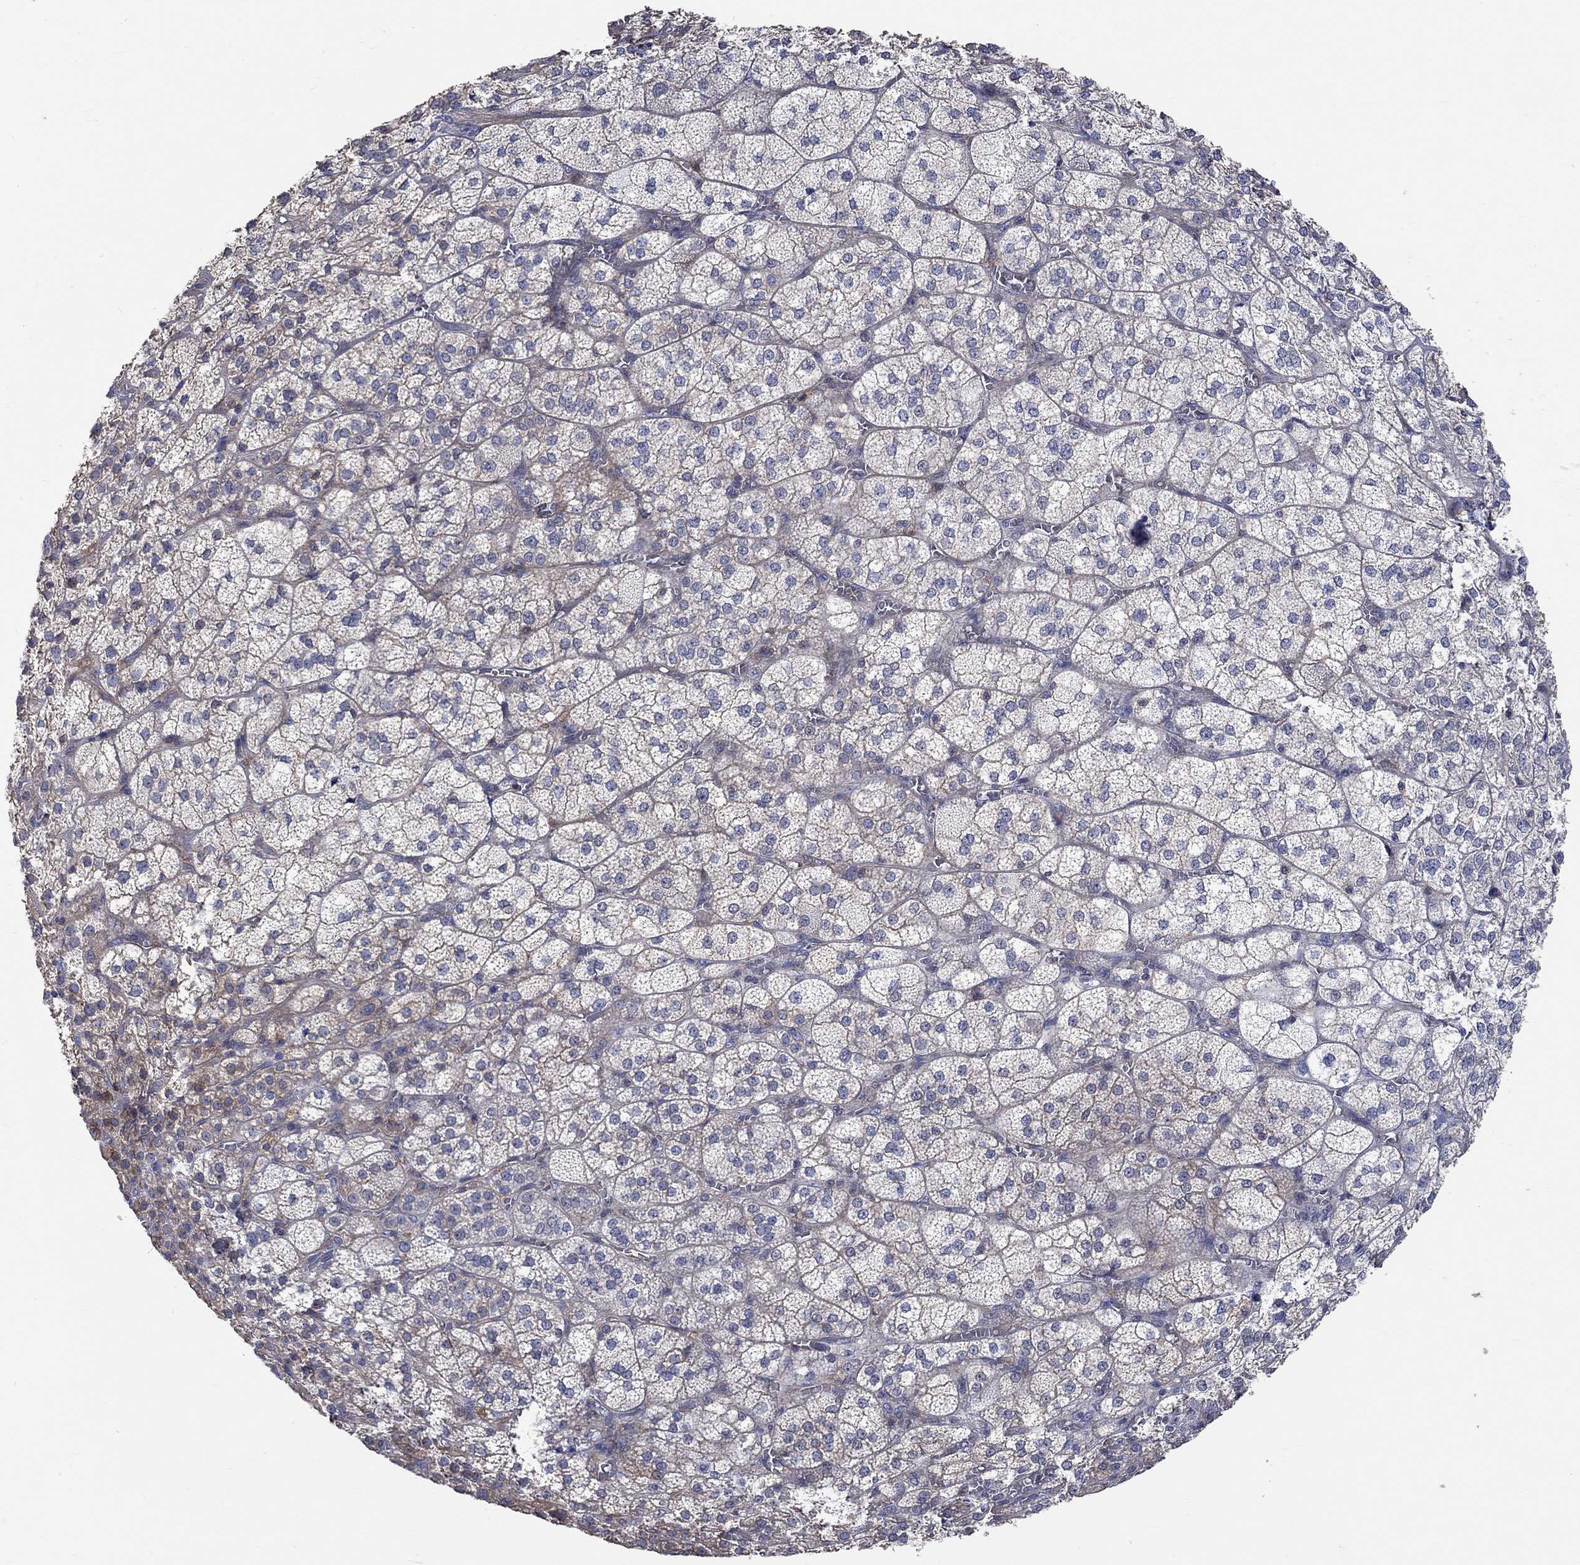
{"staining": {"intensity": "moderate", "quantity": "25%-75%", "location": "cytoplasmic/membranous"}, "tissue": "adrenal gland", "cell_type": "Glandular cells", "image_type": "normal", "snomed": [{"axis": "morphology", "description": "Normal tissue, NOS"}, {"axis": "topography", "description": "Adrenal gland"}], "caption": "The immunohistochemical stain highlights moderate cytoplasmic/membranous positivity in glandular cells of unremarkable adrenal gland. (brown staining indicates protein expression, while blue staining denotes nuclei).", "gene": "TNFAIP8L3", "patient": {"sex": "female", "age": 60}}